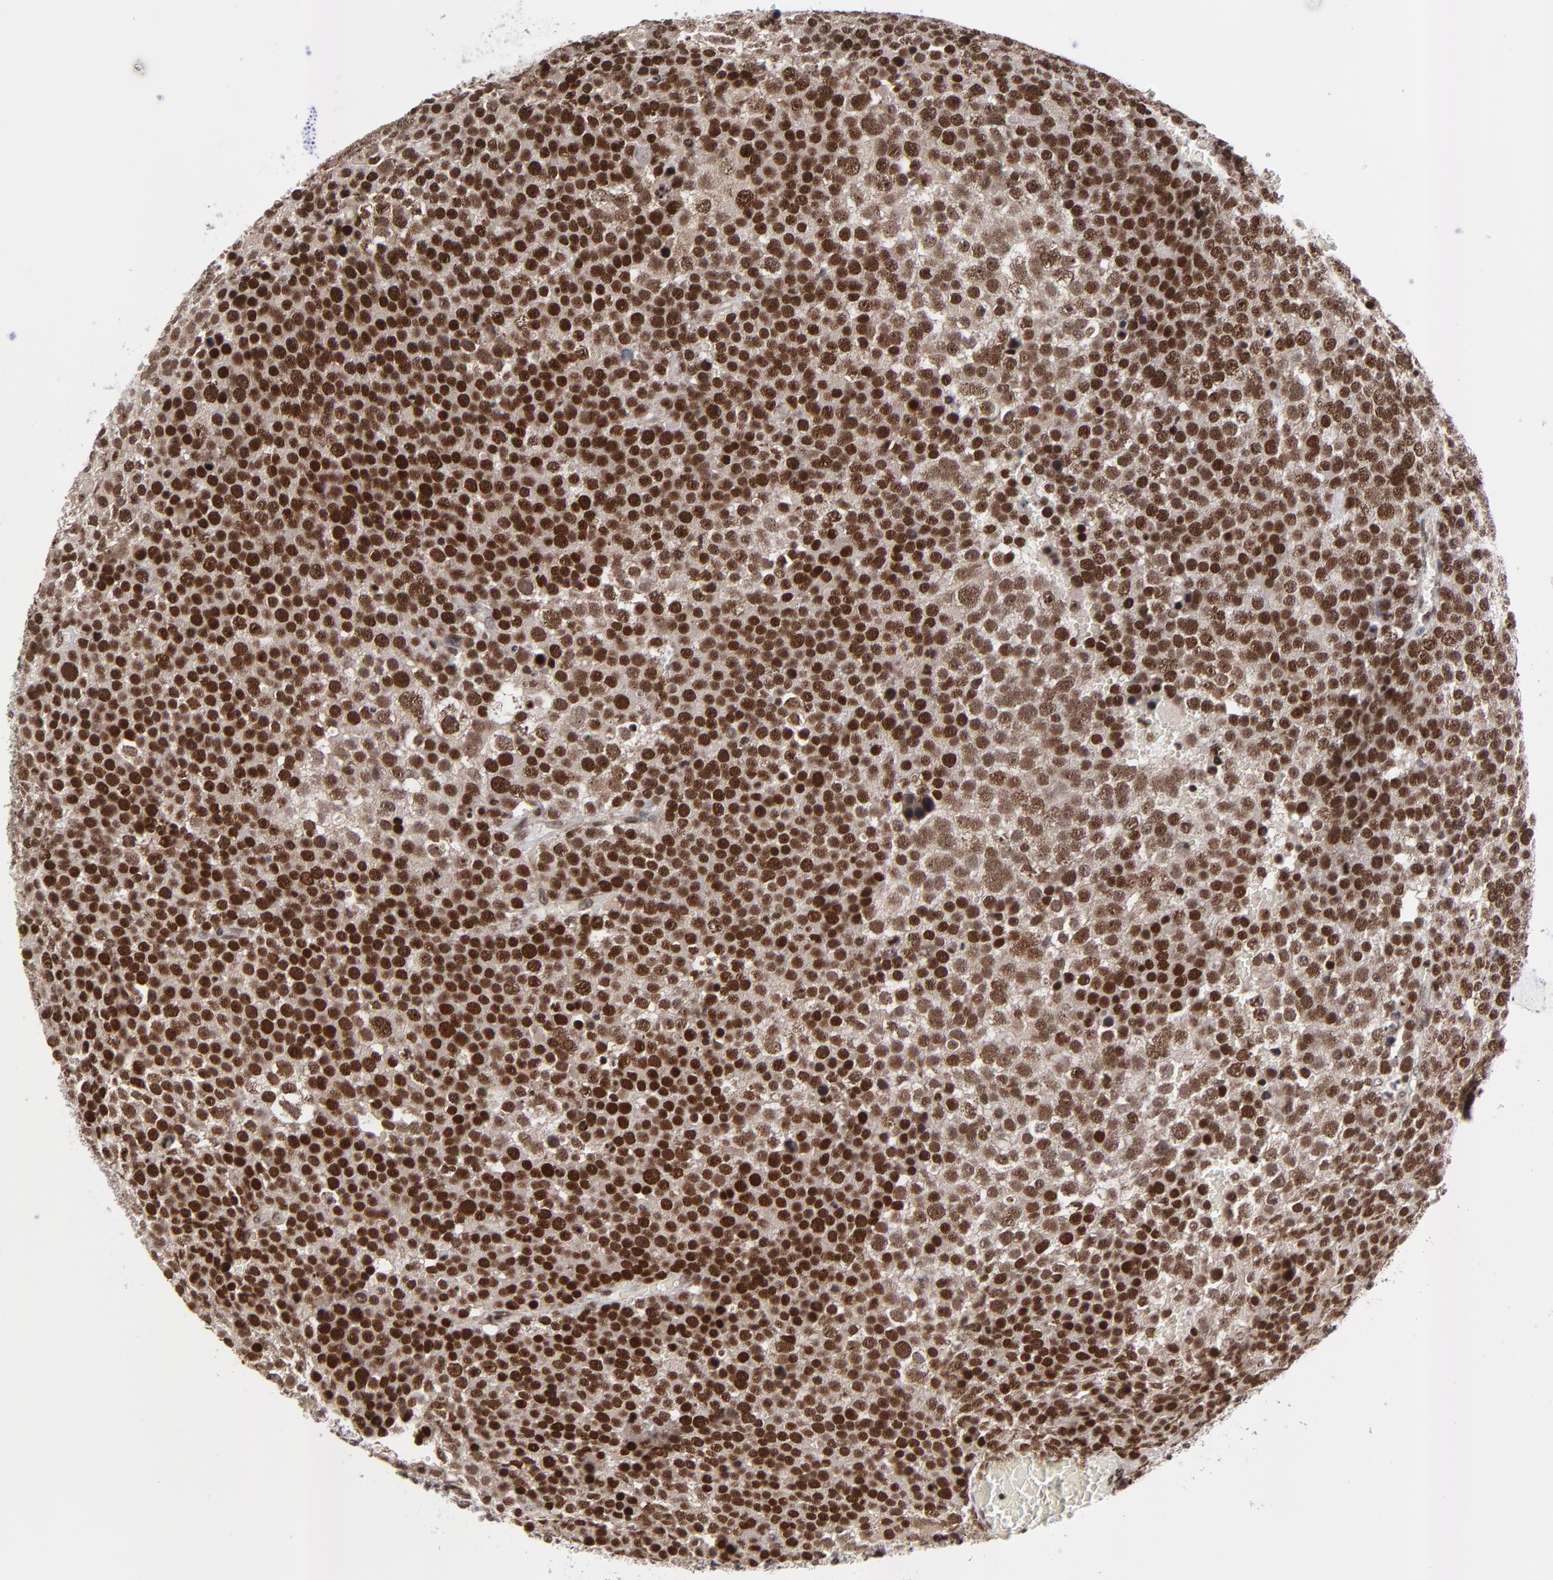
{"staining": {"intensity": "strong", "quantity": ">75%", "location": "cytoplasmic/membranous,nuclear"}, "tissue": "testis cancer", "cell_type": "Tumor cells", "image_type": "cancer", "snomed": [{"axis": "morphology", "description": "Seminoma, NOS"}, {"axis": "topography", "description": "Testis"}], "caption": "Protein staining displays strong cytoplasmic/membranous and nuclear positivity in about >75% of tumor cells in testis cancer.", "gene": "ZNF777", "patient": {"sex": "male", "age": 71}}